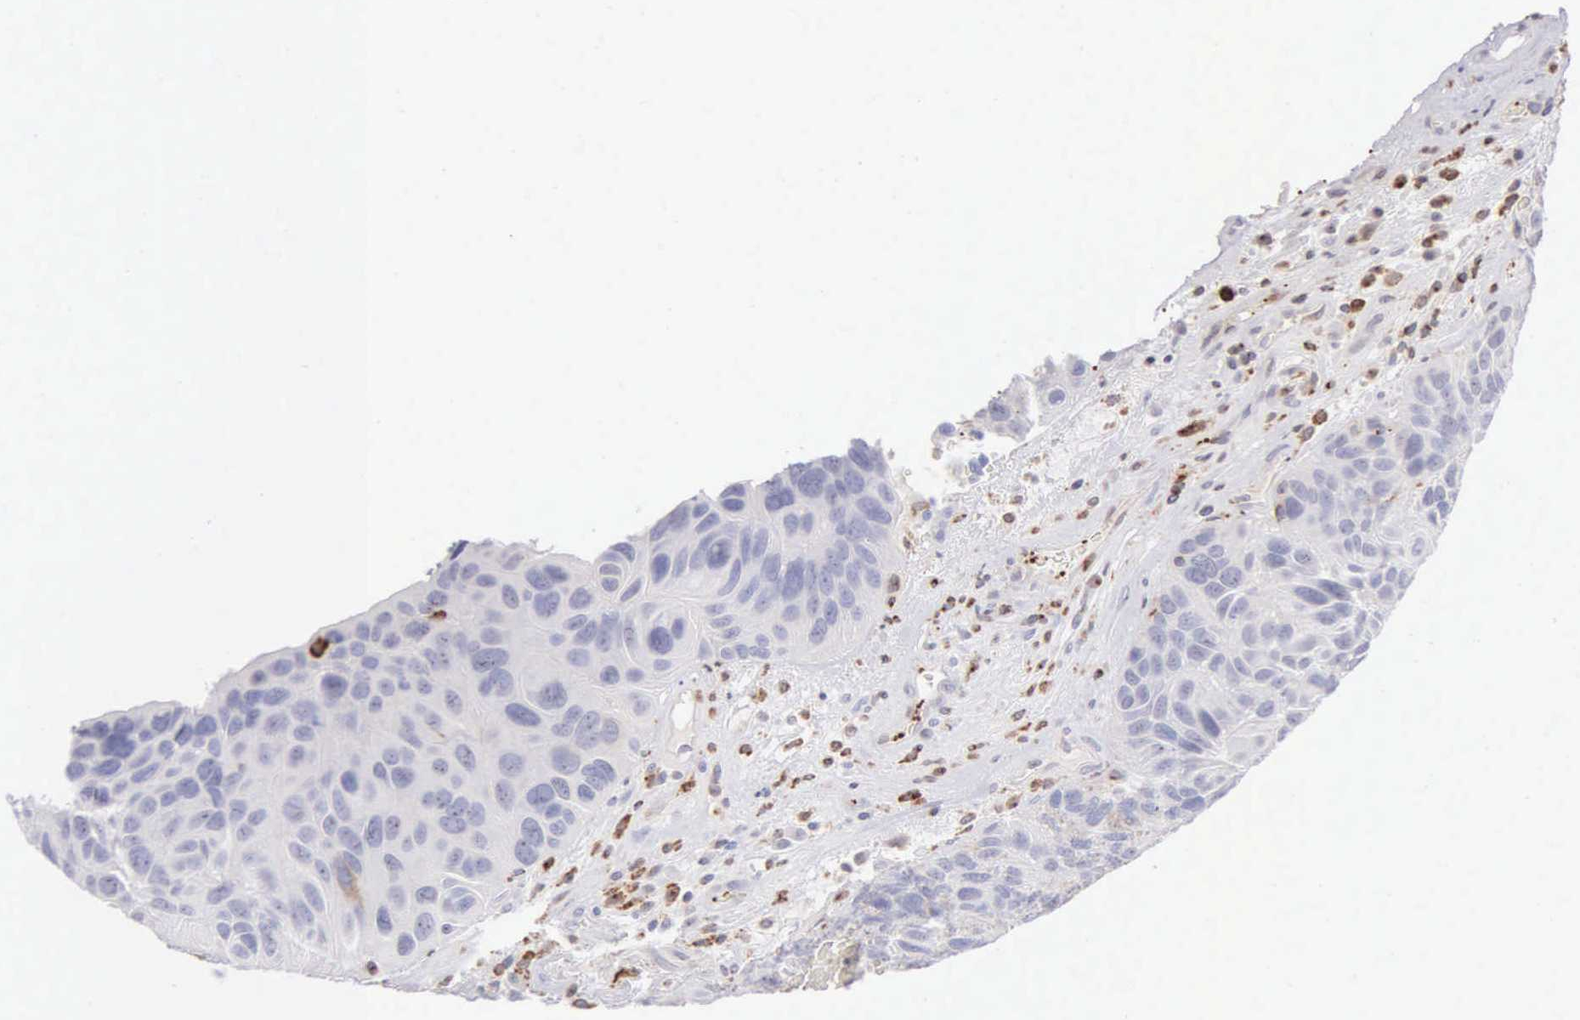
{"staining": {"intensity": "negative", "quantity": "none", "location": "none"}, "tissue": "urothelial cancer", "cell_type": "Tumor cells", "image_type": "cancer", "snomed": [{"axis": "morphology", "description": "Urothelial carcinoma, High grade"}, {"axis": "topography", "description": "Urinary bladder"}], "caption": "Tumor cells are negative for protein expression in human urothelial cancer. (Brightfield microscopy of DAB IHC at high magnification).", "gene": "SRGN", "patient": {"sex": "male", "age": 66}}